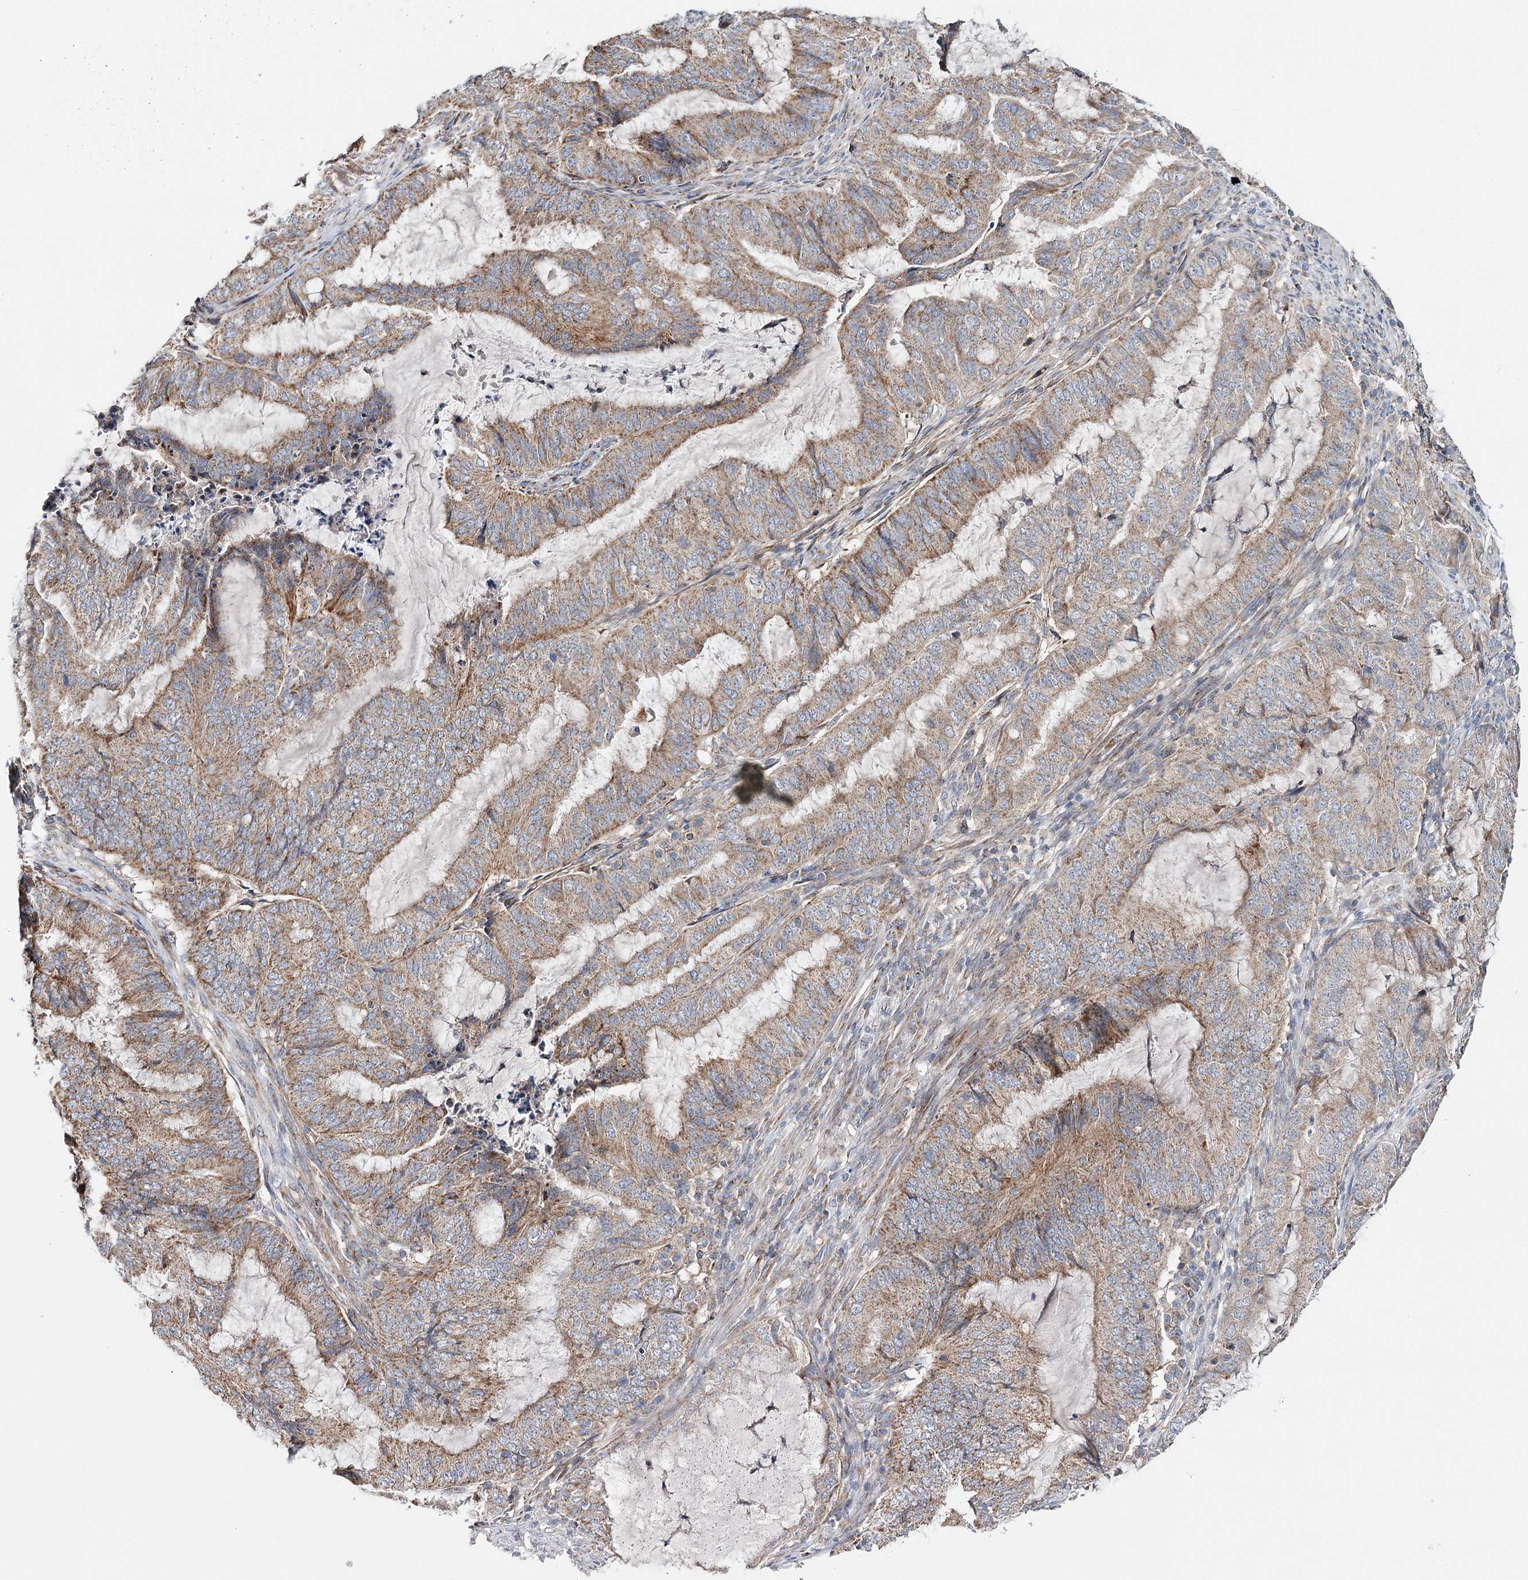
{"staining": {"intensity": "moderate", "quantity": ">75%", "location": "cytoplasmic/membranous"}, "tissue": "endometrial cancer", "cell_type": "Tumor cells", "image_type": "cancer", "snomed": [{"axis": "morphology", "description": "Adenocarcinoma, NOS"}, {"axis": "topography", "description": "Endometrium"}], "caption": "Brown immunohistochemical staining in adenocarcinoma (endometrial) reveals moderate cytoplasmic/membranous staining in about >75% of tumor cells.", "gene": "CFAP46", "patient": {"sex": "female", "age": 51}}